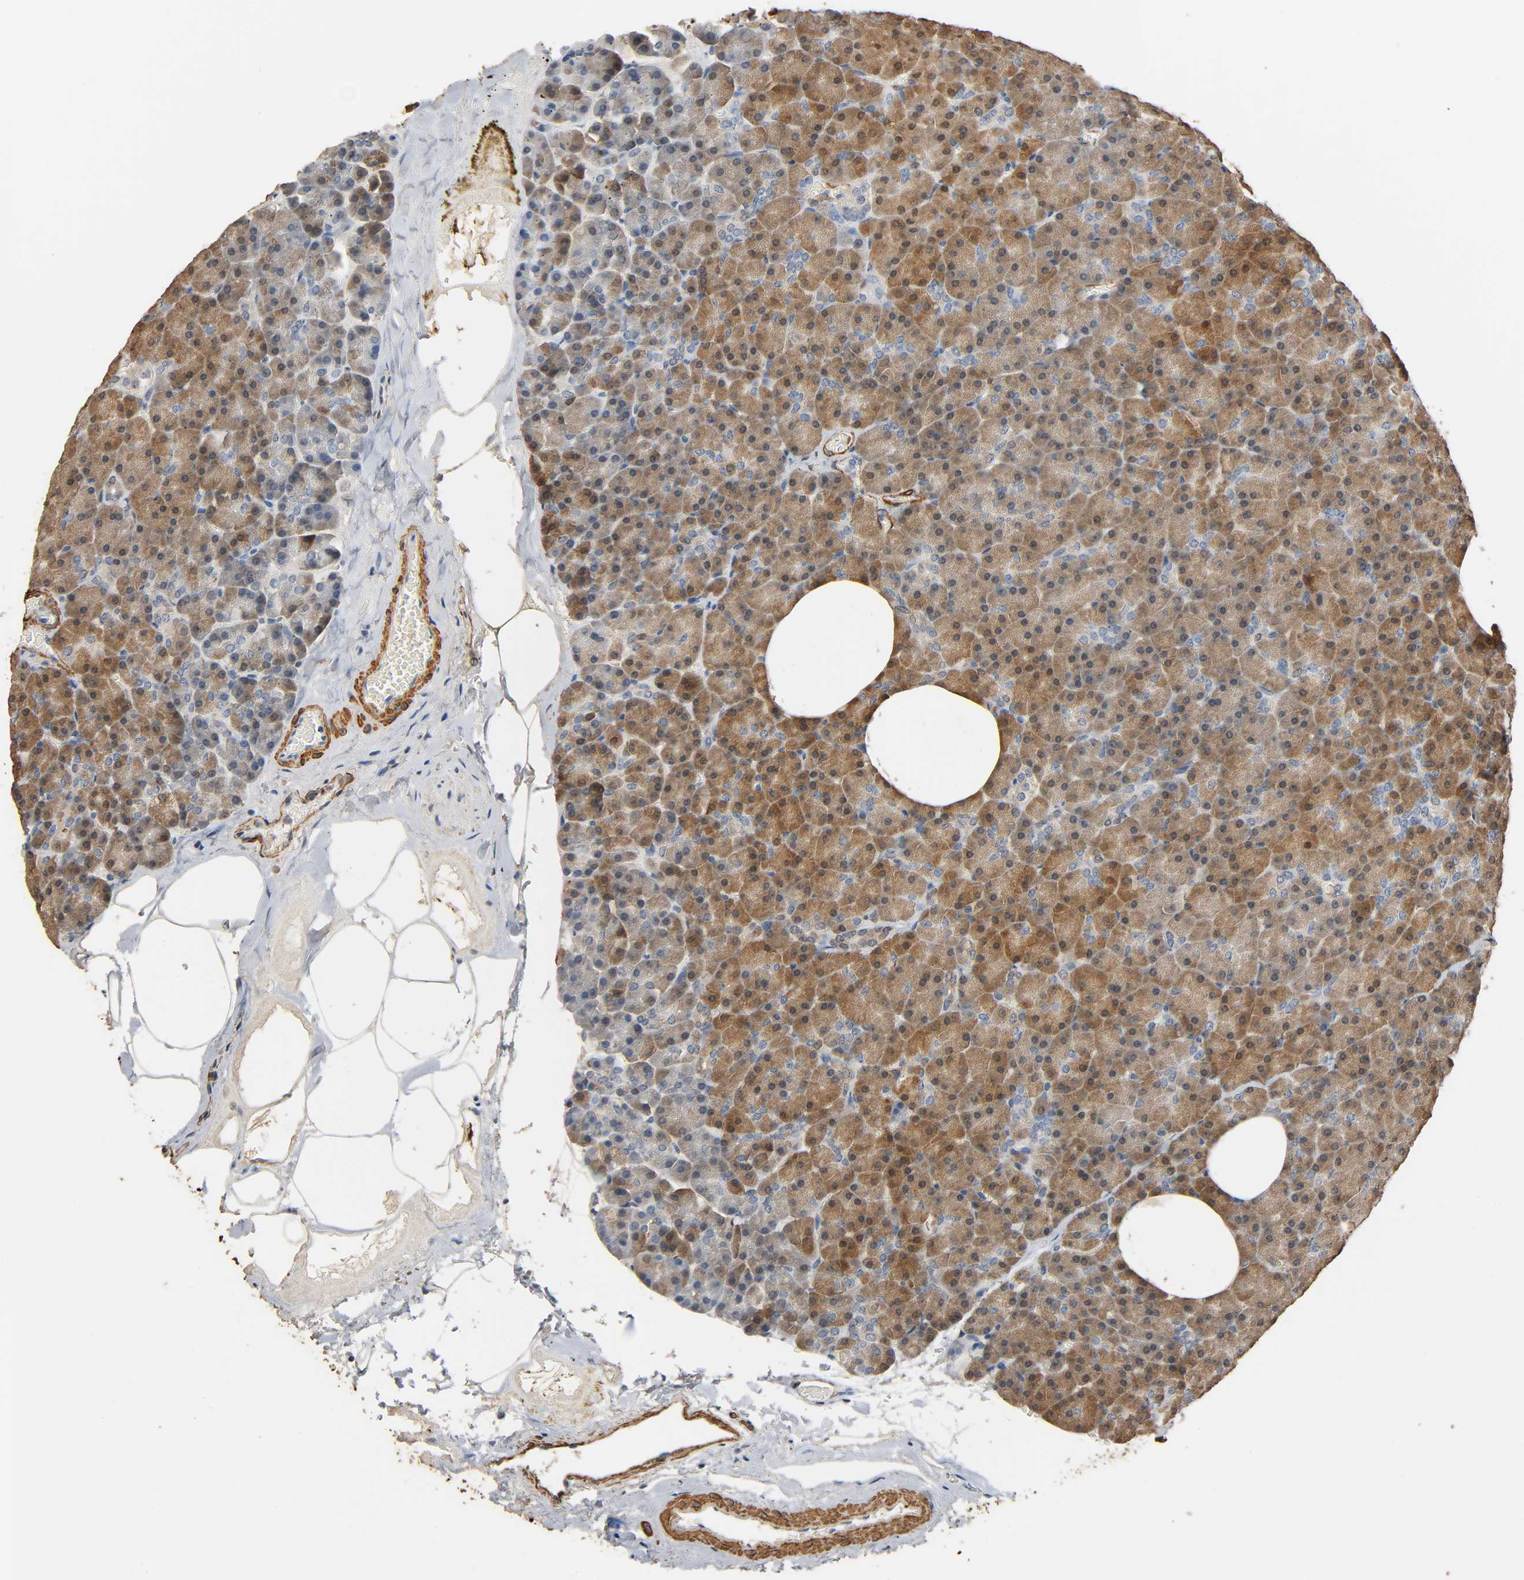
{"staining": {"intensity": "moderate", "quantity": ">75%", "location": "cytoplasmic/membranous,nuclear"}, "tissue": "pancreas", "cell_type": "Exocrine glandular cells", "image_type": "normal", "snomed": [{"axis": "morphology", "description": "Normal tissue, NOS"}, {"axis": "topography", "description": "Pancreas"}], "caption": "Immunohistochemistry histopathology image of benign human pancreas stained for a protein (brown), which exhibits medium levels of moderate cytoplasmic/membranous,nuclear expression in approximately >75% of exocrine glandular cells.", "gene": "GSTA1", "patient": {"sex": "female", "age": 35}}